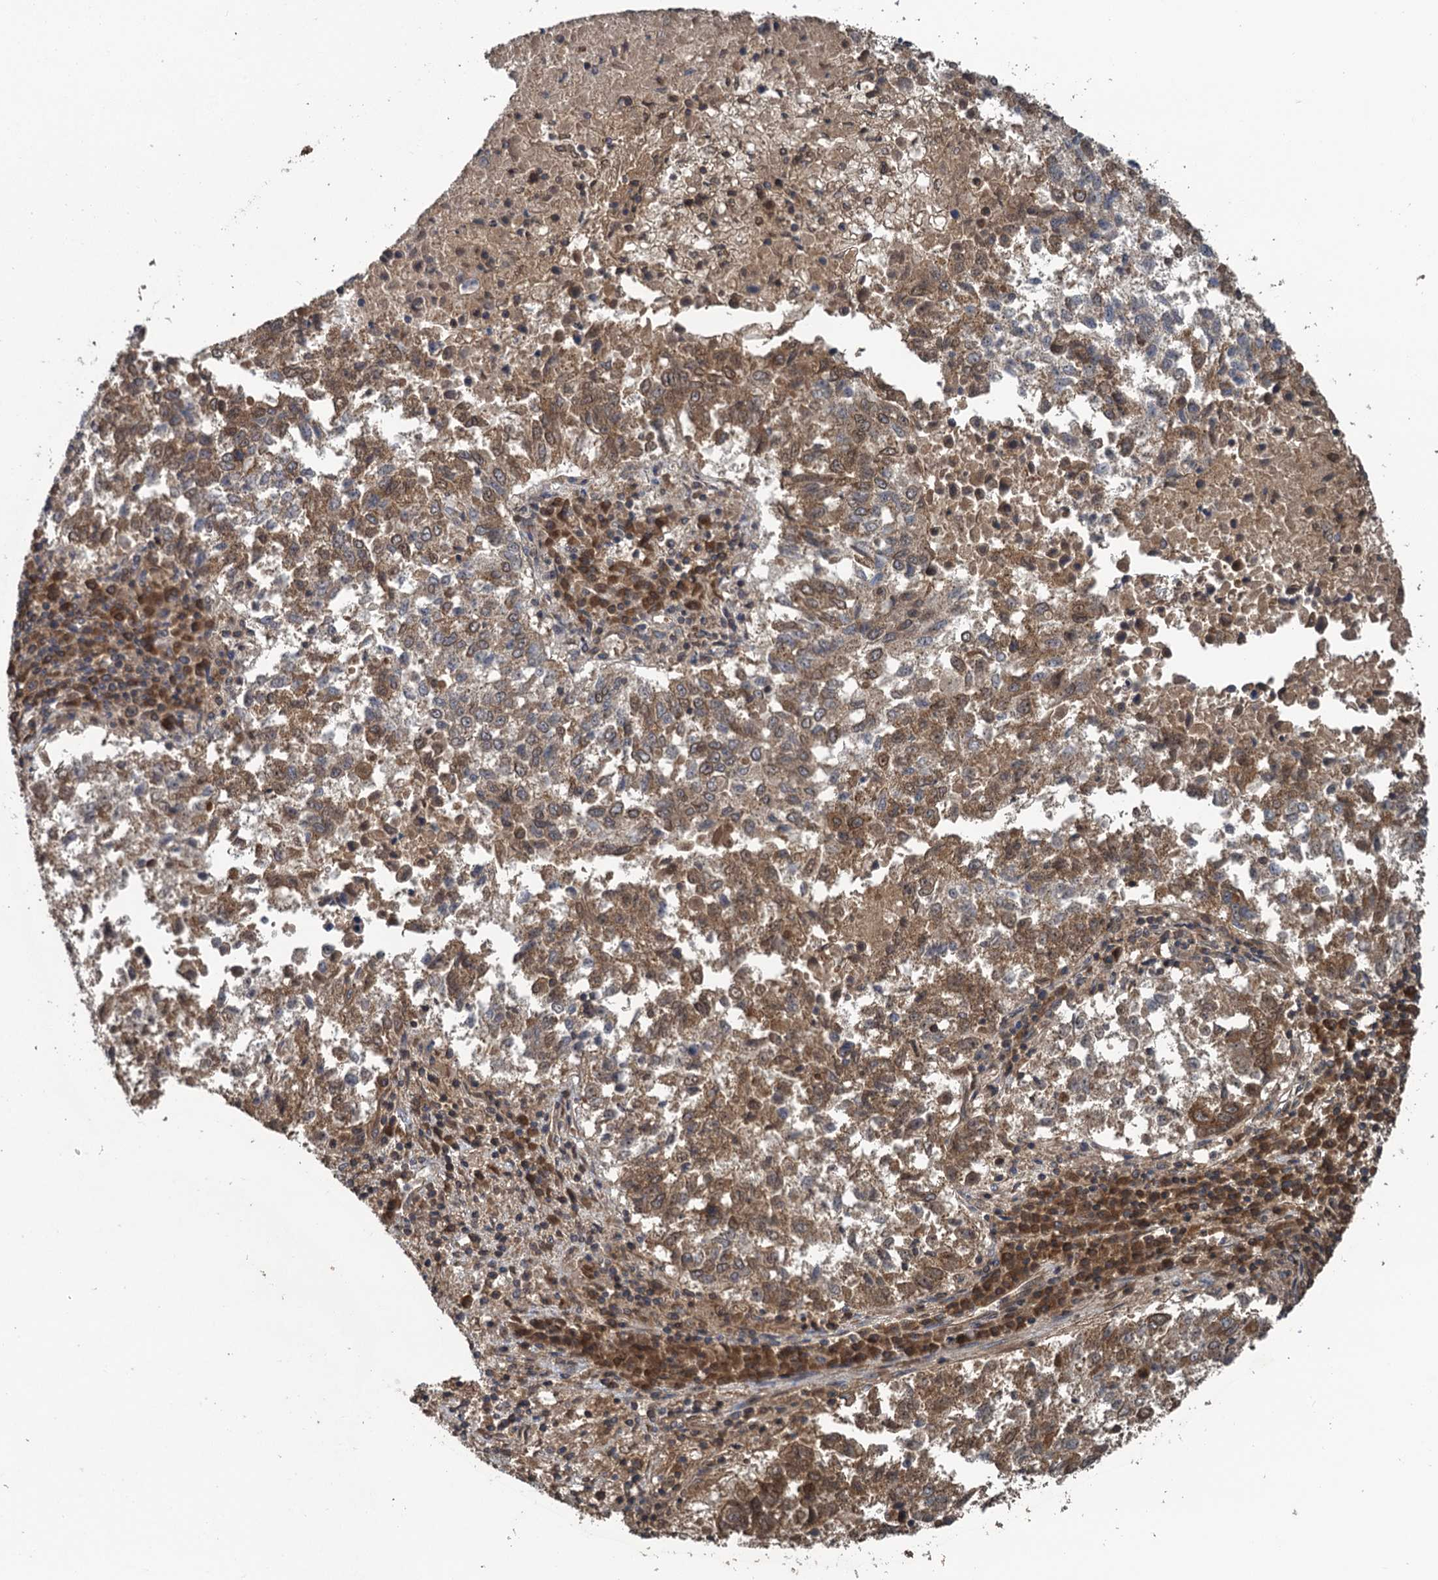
{"staining": {"intensity": "moderate", "quantity": ">75%", "location": "cytoplasmic/membranous,nuclear"}, "tissue": "lung cancer", "cell_type": "Tumor cells", "image_type": "cancer", "snomed": [{"axis": "morphology", "description": "Squamous cell carcinoma, NOS"}, {"axis": "topography", "description": "Lung"}], "caption": "DAB (3,3'-diaminobenzidine) immunohistochemical staining of human lung cancer shows moderate cytoplasmic/membranous and nuclear protein staining in approximately >75% of tumor cells.", "gene": "GLE1", "patient": {"sex": "male", "age": 73}}